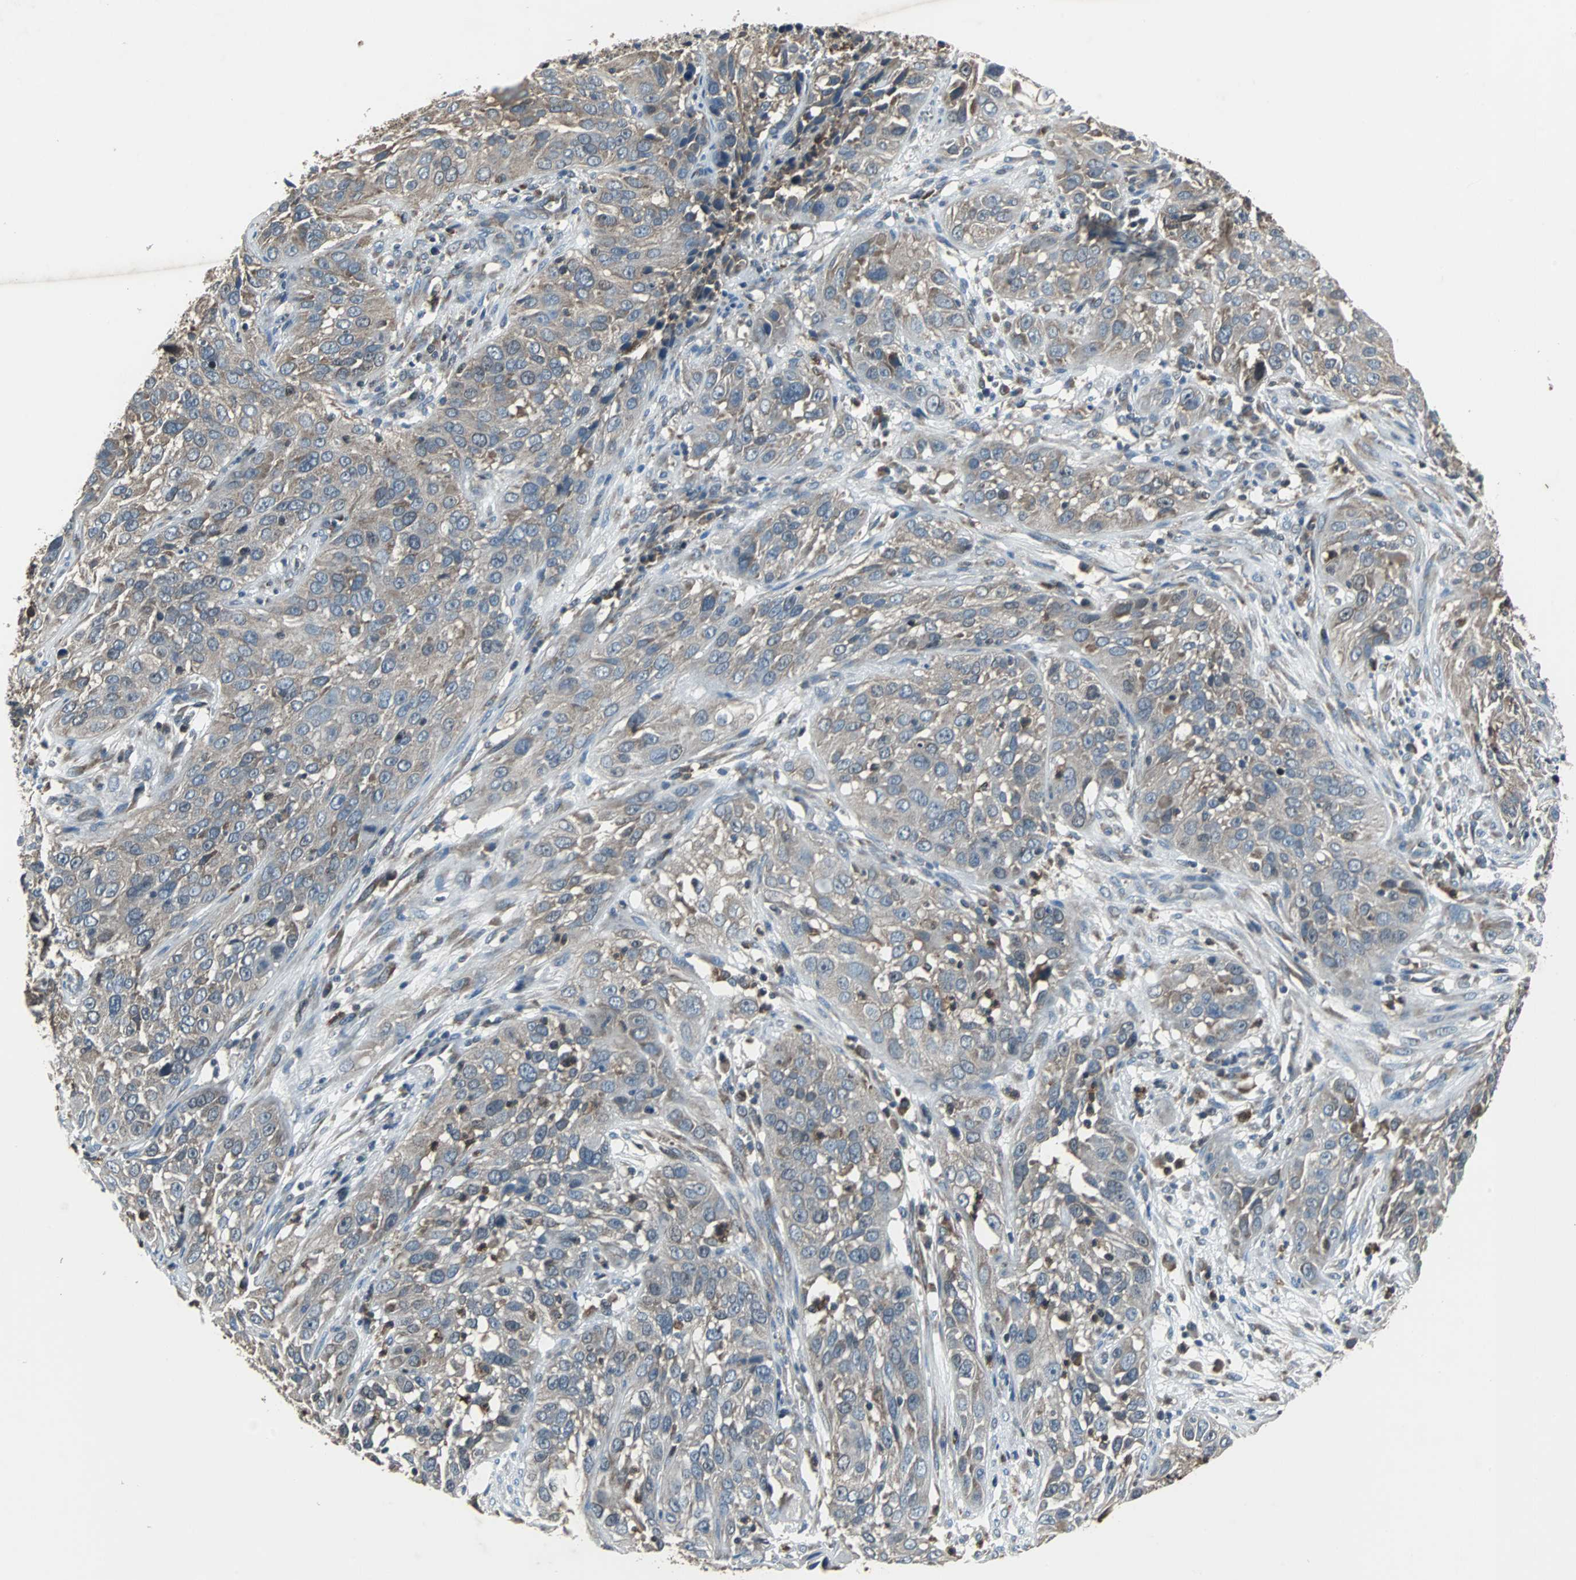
{"staining": {"intensity": "weak", "quantity": "25%-75%", "location": "cytoplasmic/membranous"}, "tissue": "cervical cancer", "cell_type": "Tumor cells", "image_type": "cancer", "snomed": [{"axis": "morphology", "description": "Squamous cell carcinoma, NOS"}, {"axis": "topography", "description": "Cervix"}], "caption": "Immunohistochemical staining of squamous cell carcinoma (cervical) displays low levels of weak cytoplasmic/membranous positivity in approximately 25%-75% of tumor cells.", "gene": "SOS1", "patient": {"sex": "female", "age": 32}}